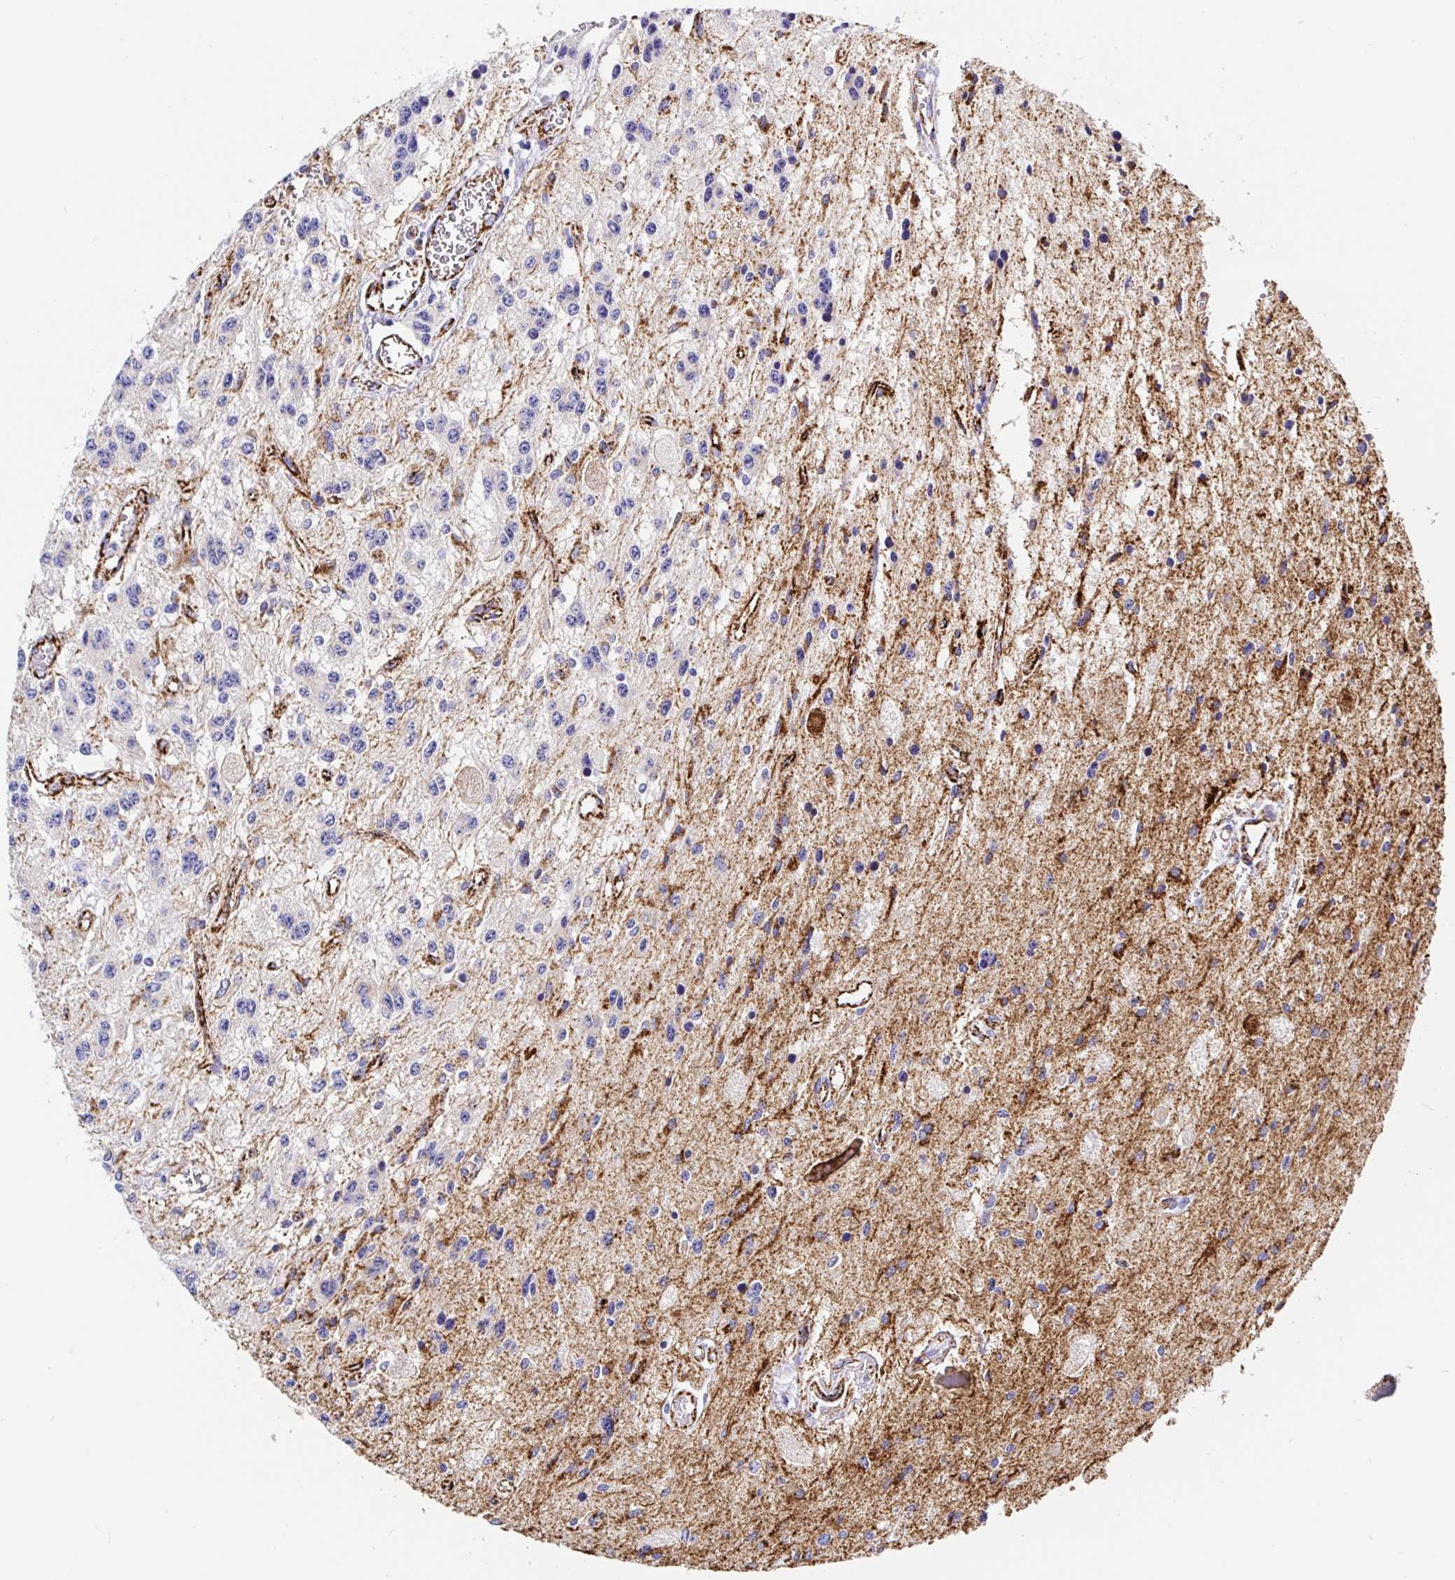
{"staining": {"intensity": "negative", "quantity": "none", "location": "none"}, "tissue": "glioma", "cell_type": "Tumor cells", "image_type": "cancer", "snomed": [{"axis": "morphology", "description": "Glioma, malignant, Low grade"}, {"axis": "topography", "description": "Cerebellum"}], "caption": "High power microscopy photomicrograph of an immunohistochemistry histopathology image of glioma, revealing no significant expression in tumor cells.", "gene": "MAOA", "patient": {"sex": "female", "age": 14}}